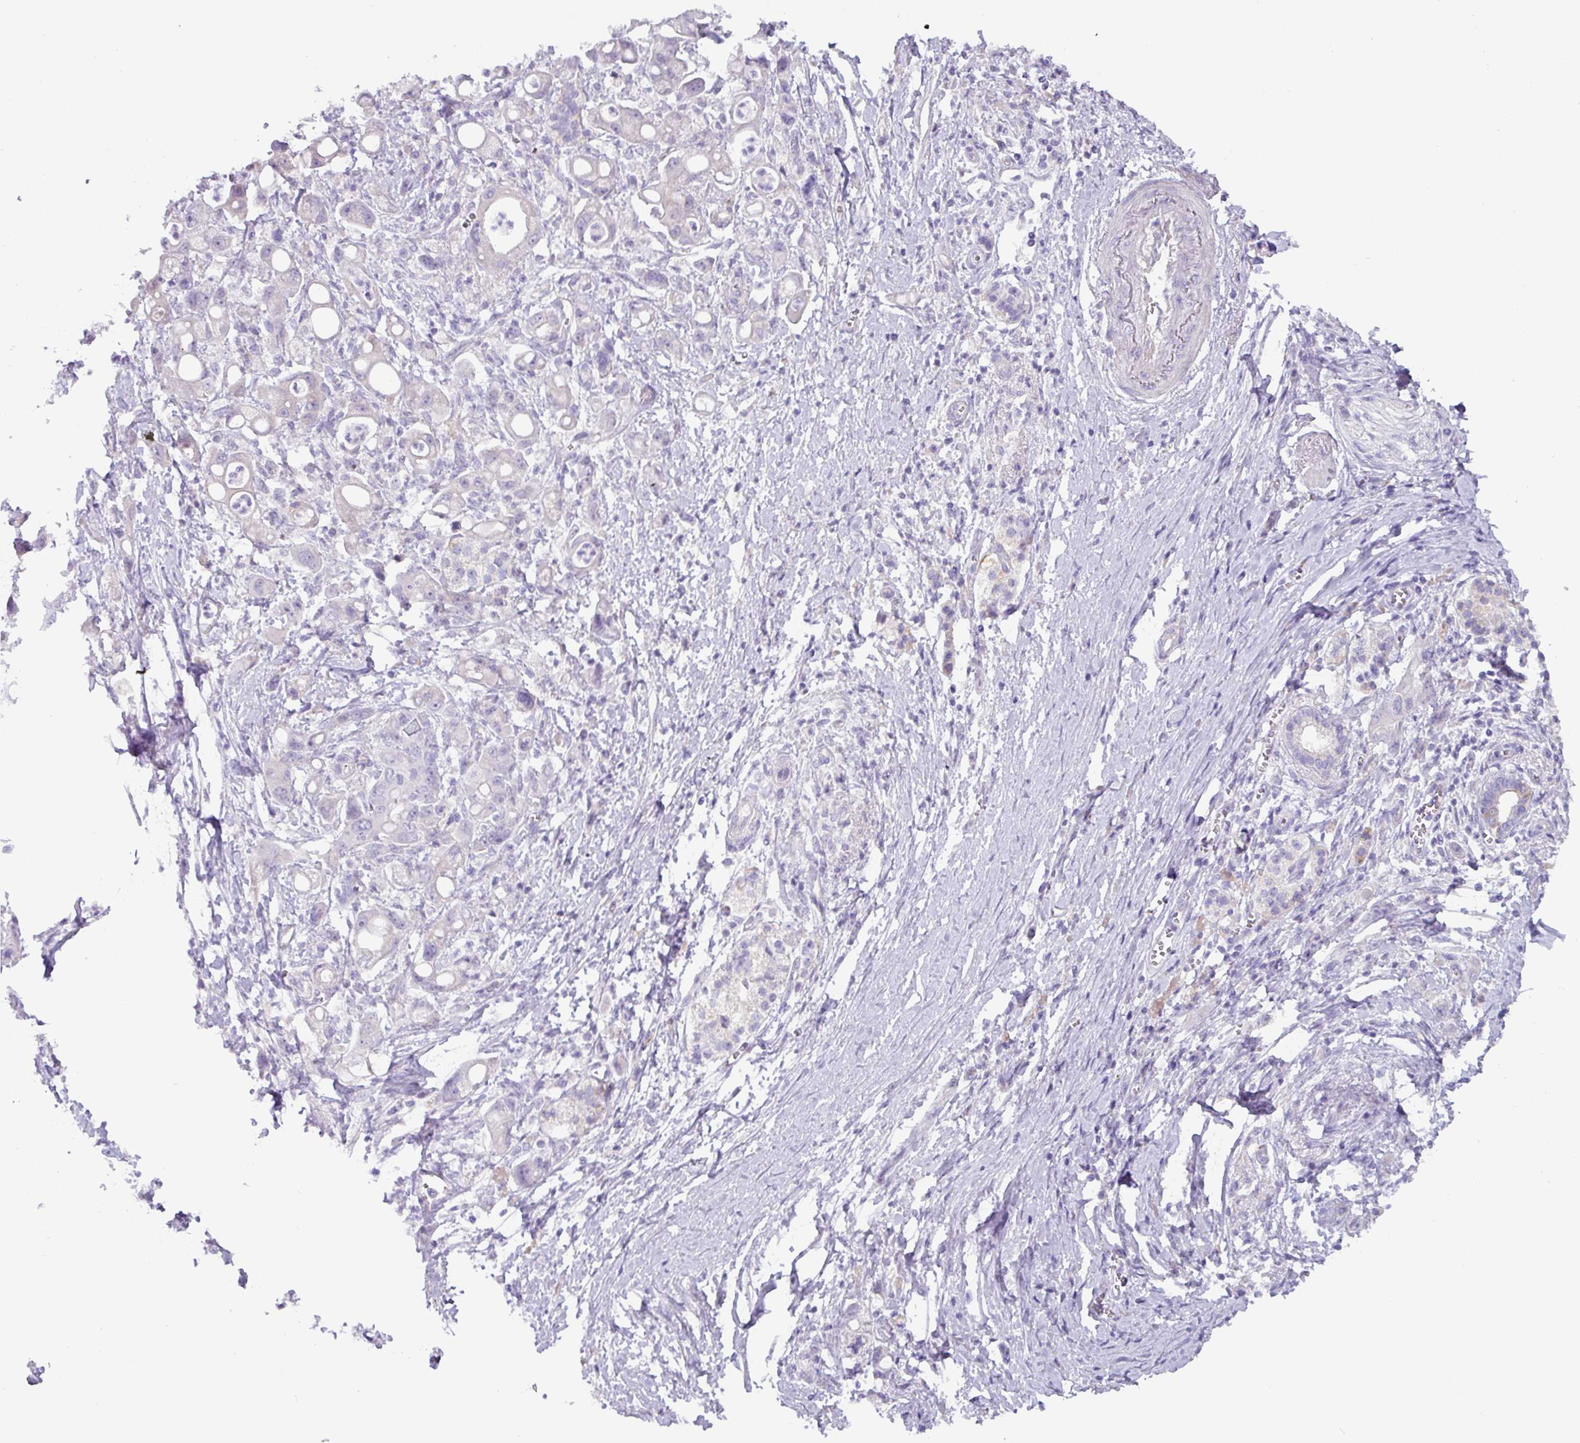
{"staining": {"intensity": "negative", "quantity": "none", "location": "none"}, "tissue": "pancreatic cancer", "cell_type": "Tumor cells", "image_type": "cancer", "snomed": [{"axis": "morphology", "description": "Adenocarcinoma, NOS"}, {"axis": "topography", "description": "Pancreas"}], "caption": "A high-resolution histopathology image shows immunohistochemistry staining of pancreatic adenocarcinoma, which shows no significant staining in tumor cells. The staining was performed using DAB to visualize the protein expression in brown, while the nuclei were stained in blue with hematoxylin (Magnification: 20x).", "gene": "RGS16", "patient": {"sex": "male", "age": 68}}